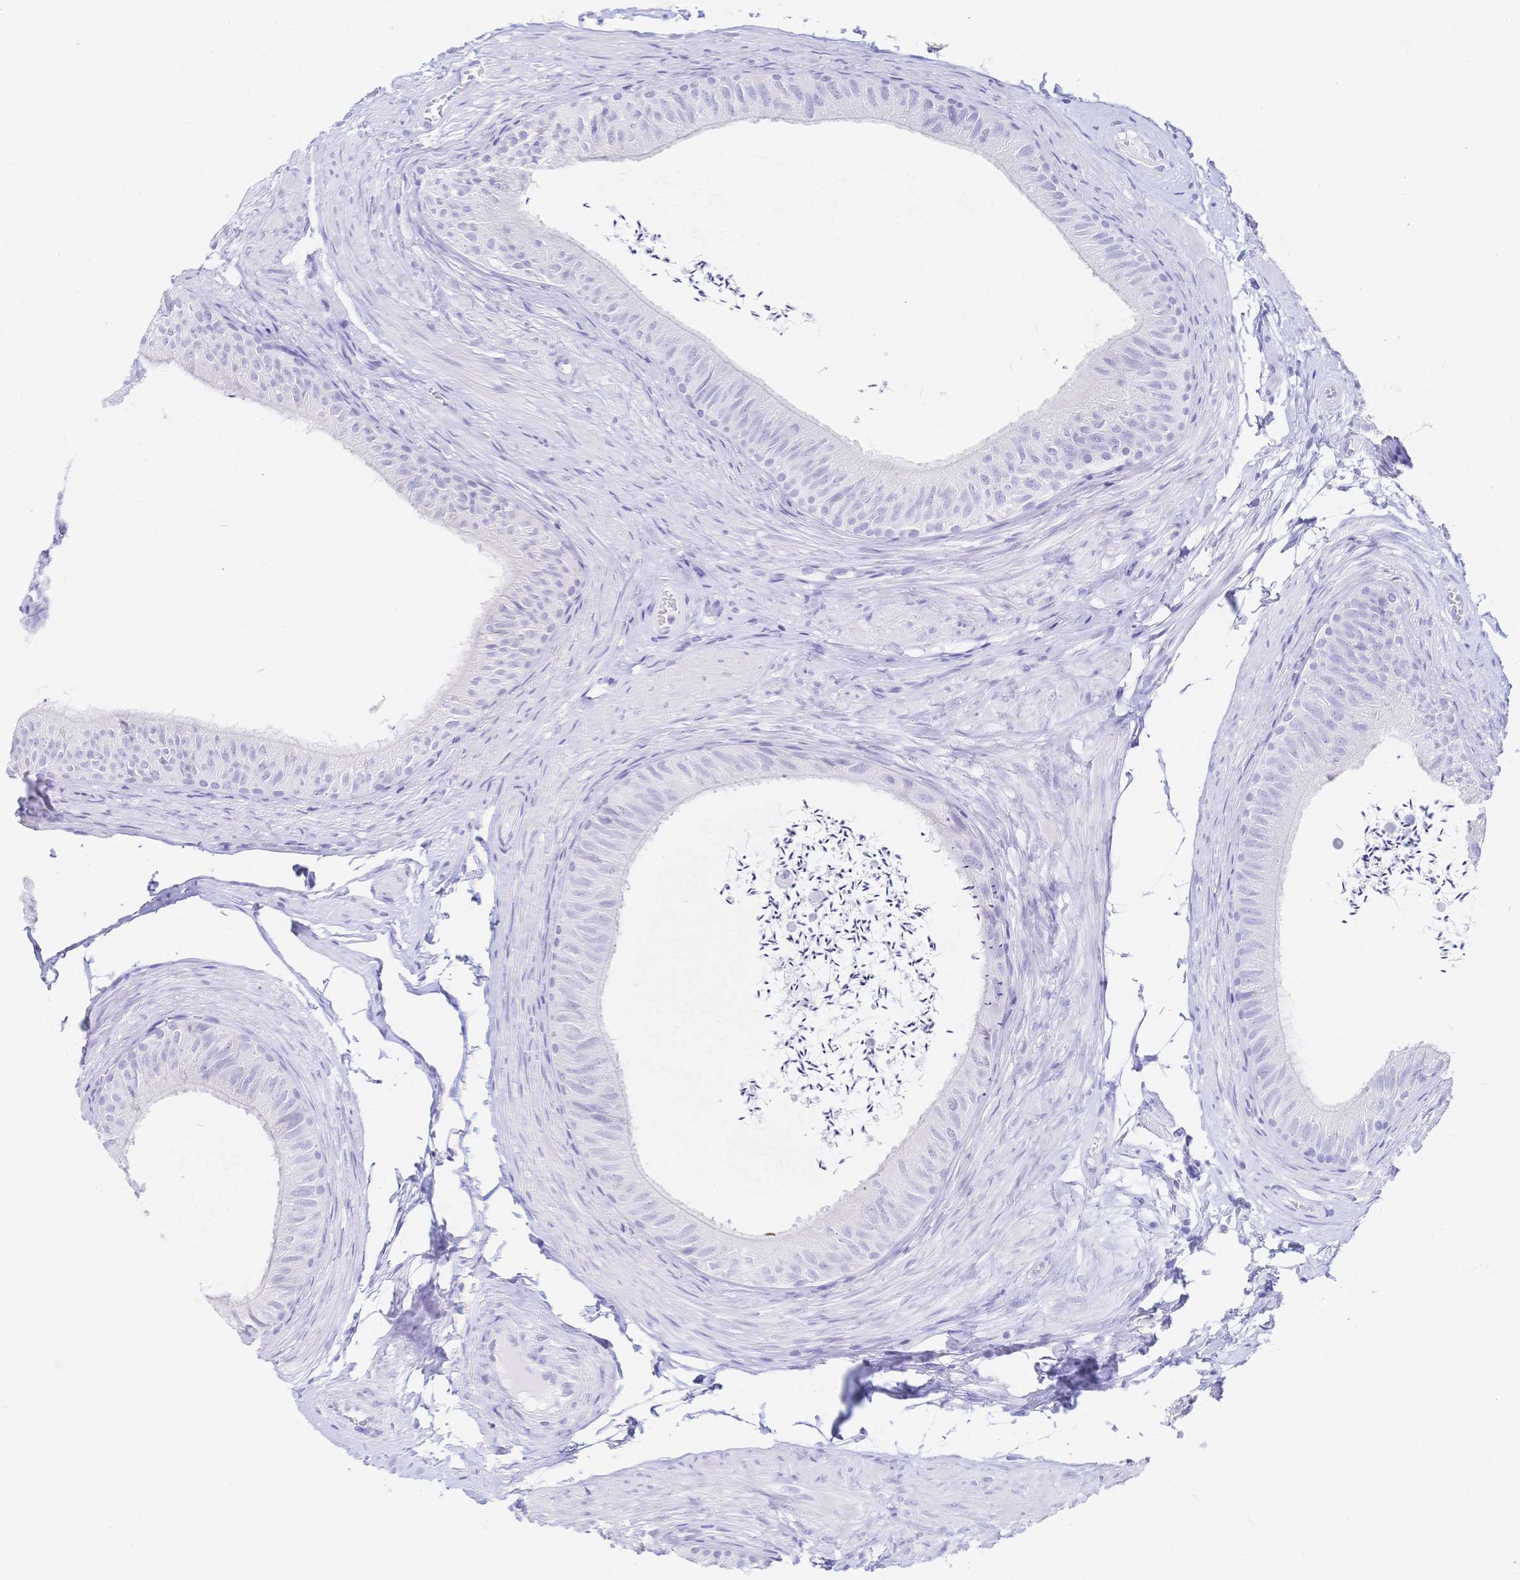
{"staining": {"intensity": "negative", "quantity": "none", "location": "none"}, "tissue": "epididymis", "cell_type": "Glandular cells", "image_type": "normal", "snomed": [{"axis": "morphology", "description": "Normal tissue, NOS"}, {"axis": "topography", "description": "Epididymis, spermatic cord, NOS"}, {"axis": "topography", "description": "Epididymis"}, {"axis": "topography", "description": "Peripheral nerve tissue"}], "caption": "Glandular cells are negative for protein expression in benign human epididymis. (Stains: DAB immunohistochemistry with hematoxylin counter stain, Microscopy: brightfield microscopy at high magnification).", "gene": "MEP1B", "patient": {"sex": "male", "age": 29}}